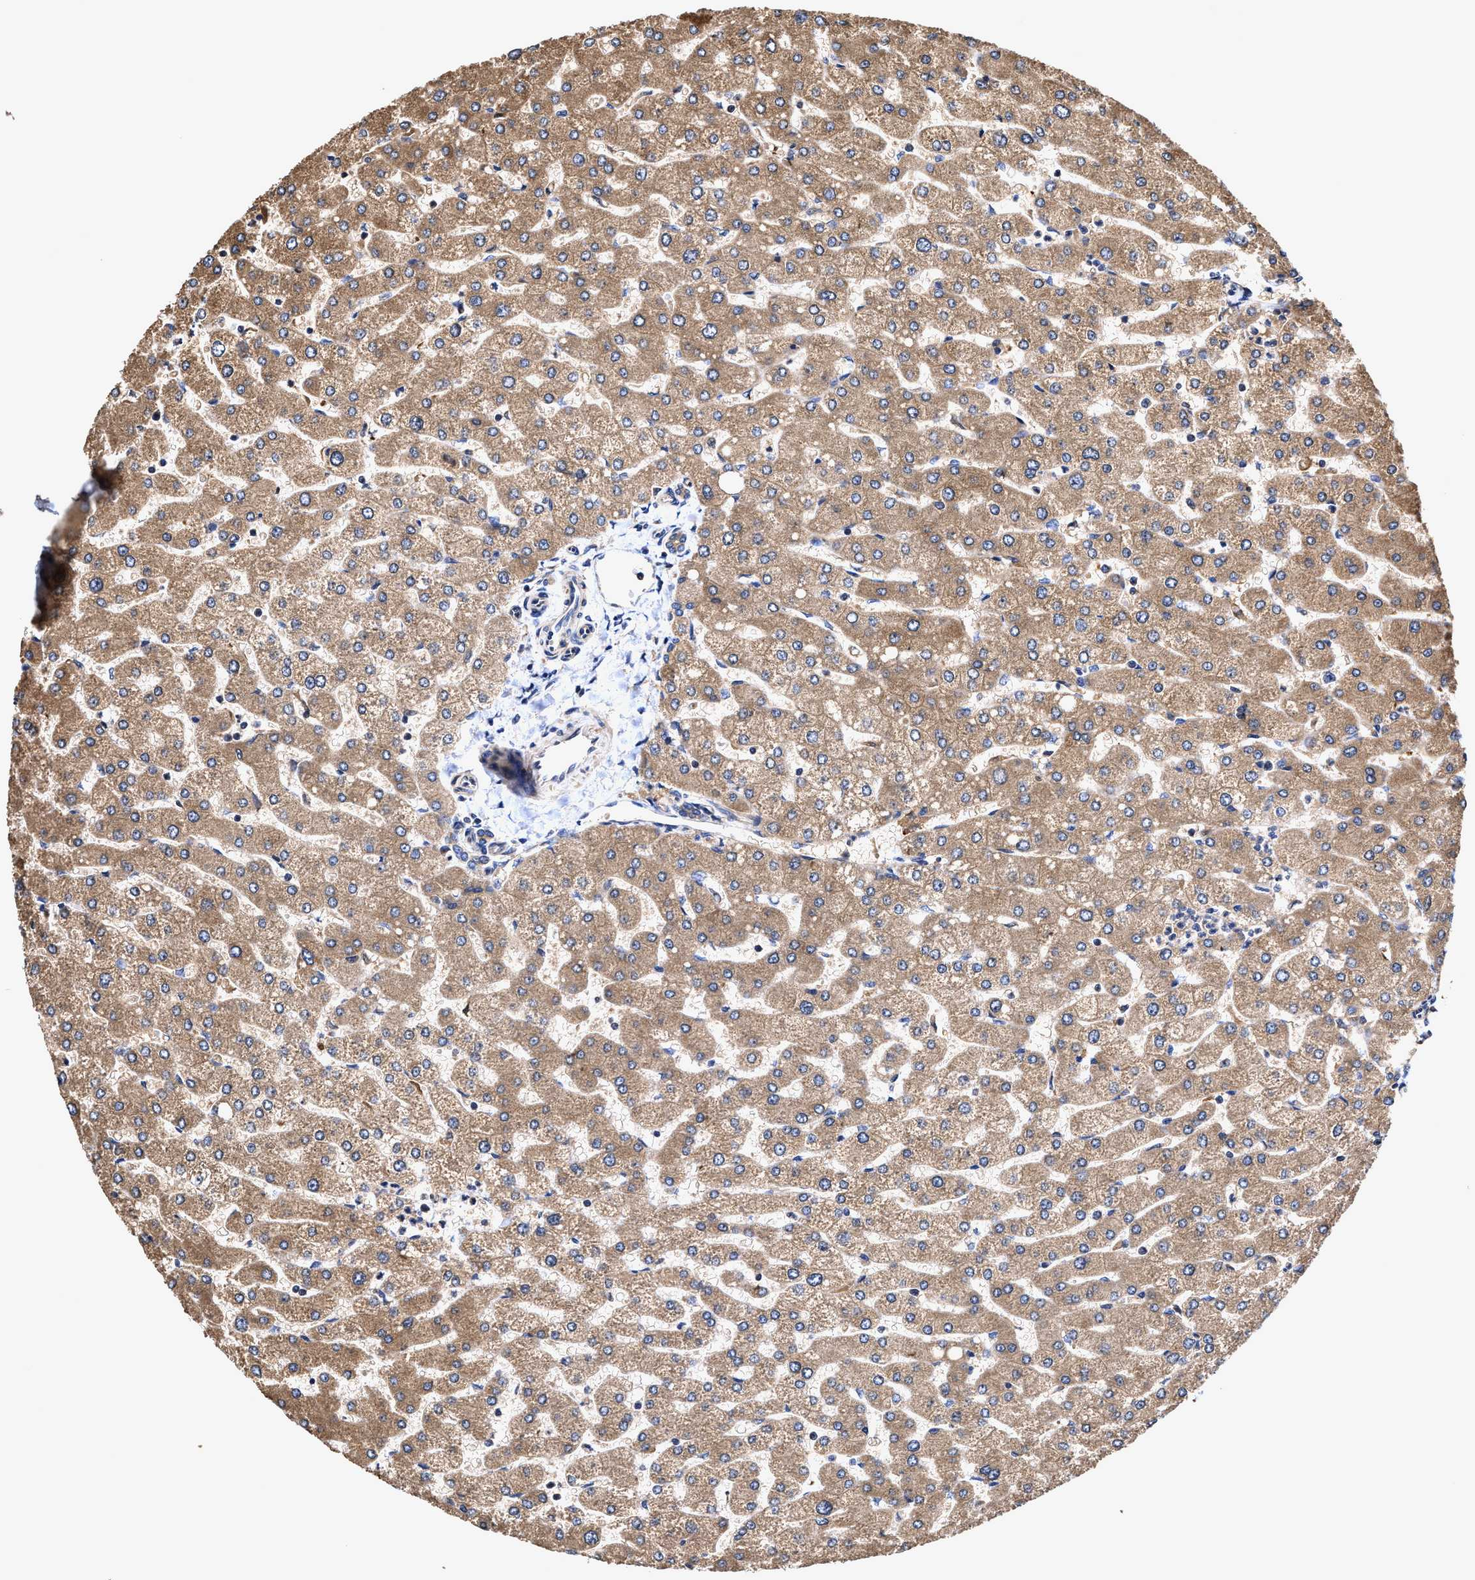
{"staining": {"intensity": "moderate", "quantity": ">75%", "location": "cytoplasmic/membranous"}, "tissue": "liver", "cell_type": "Cholangiocytes", "image_type": "normal", "snomed": [{"axis": "morphology", "description": "Normal tissue, NOS"}, {"axis": "topography", "description": "Liver"}], "caption": "Protein expression analysis of unremarkable liver displays moderate cytoplasmic/membranous expression in about >75% of cholangiocytes. The staining is performed using DAB (3,3'-diaminobenzidine) brown chromogen to label protein expression. The nuclei are counter-stained blue using hematoxylin.", "gene": "EFNA4", "patient": {"sex": "male", "age": 55}}